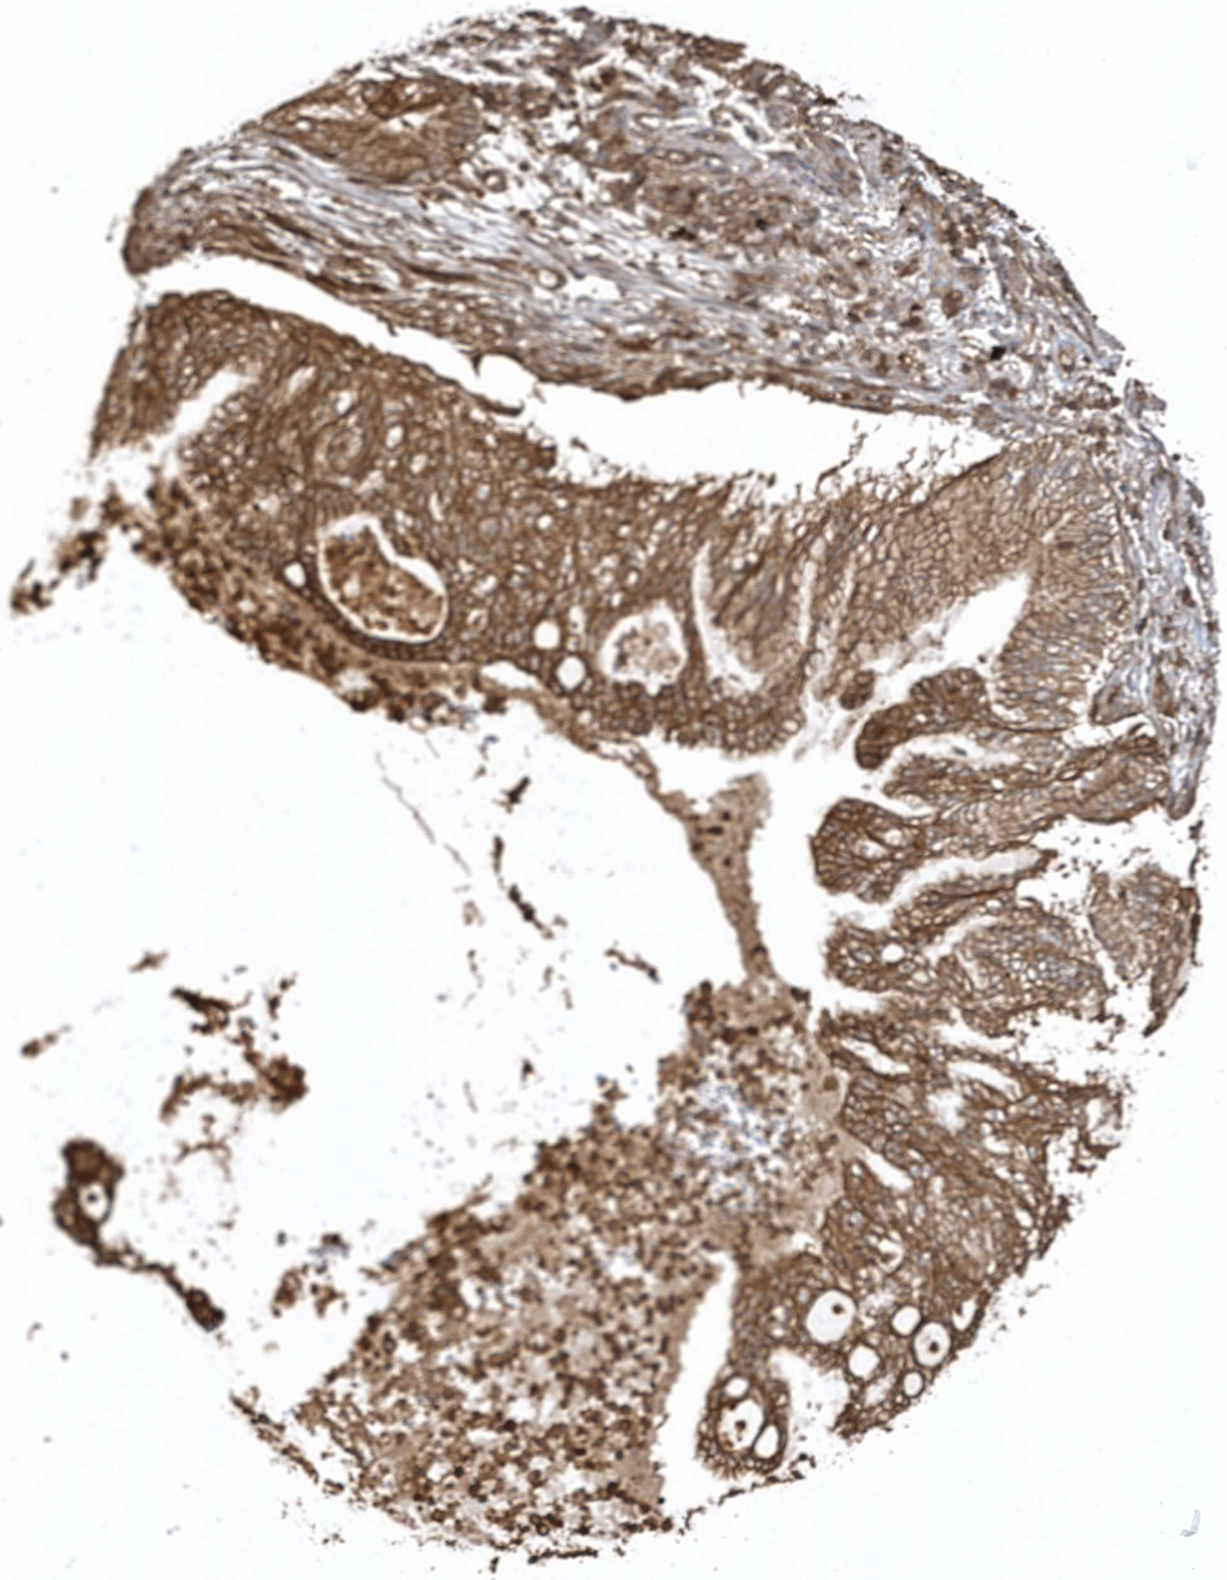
{"staining": {"intensity": "moderate", "quantity": ">75%", "location": "cytoplasmic/membranous"}, "tissue": "lung cancer", "cell_type": "Tumor cells", "image_type": "cancer", "snomed": [{"axis": "morphology", "description": "Adenocarcinoma, NOS"}, {"axis": "topography", "description": "Lung"}], "caption": "Brown immunohistochemical staining in human lung cancer (adenocarcinoma) shows moderate cytoplasmic/membranous staining in about >75% of tumor cells.", "gene": "SENP8", "patient": {"sex": "female", "age": 70}}